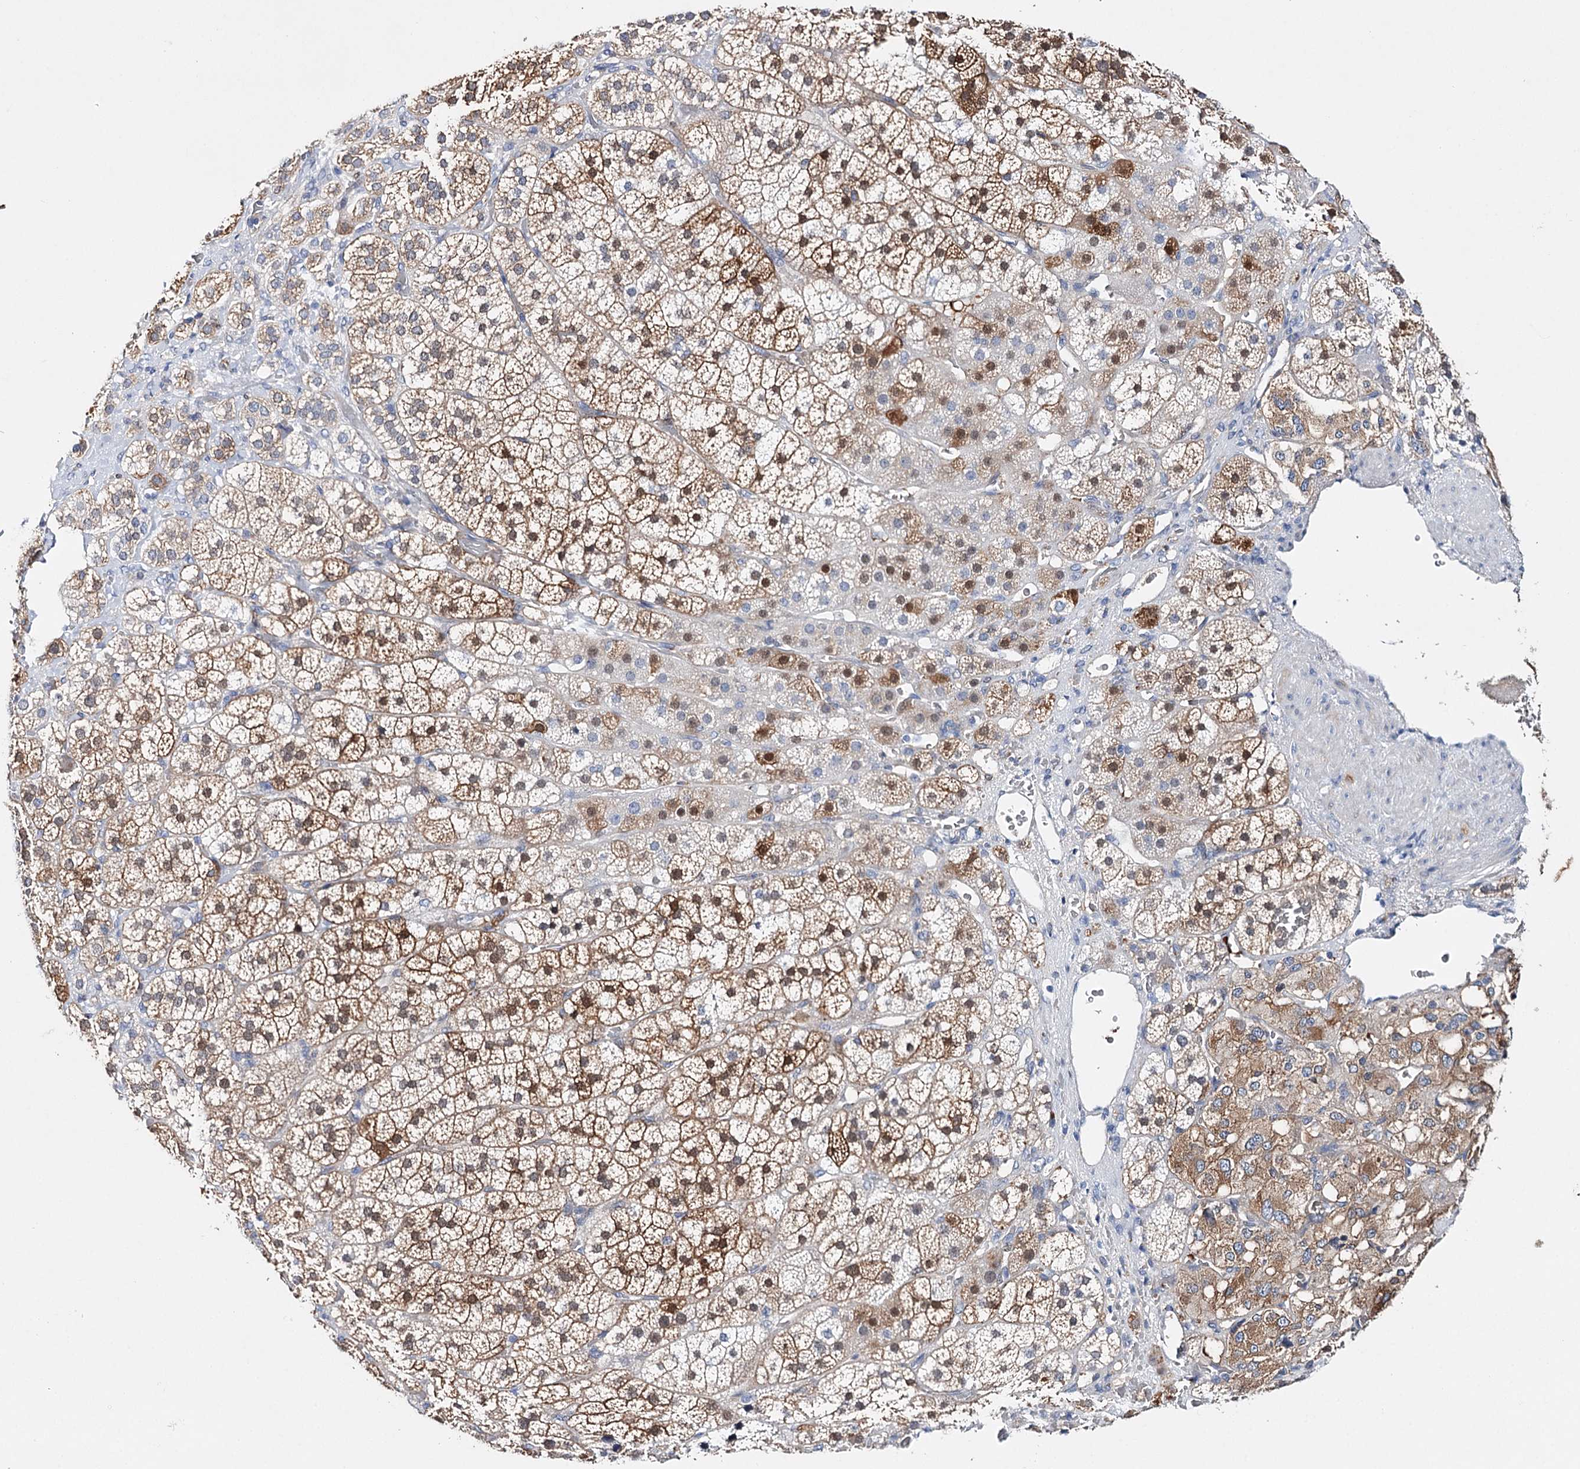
{"staining": {"intensity": "moderate", "quantity": ">75%", "location": "cytoplasmic/membranous,nuclear"}, "tissue": "adrenal gland", "cell_type": "Glandular cells", "image_type": "normal", "snomed": [{"axis": "morphology", "description": "Normal tissue, NOS"}, {"axis": "topography", "description": "Adrenal gland"}], "caption": "Adrenal gland stained with DAB IHC shows medium levels of moderate cytoplasmic/membranous,nuclear positivity in approximately >75% of glandular cells. The protein is shown in brown color, while the nuclei are stained blue.", "gene": "CFAP46", "patient": {"sex": "female", "age": 44}}